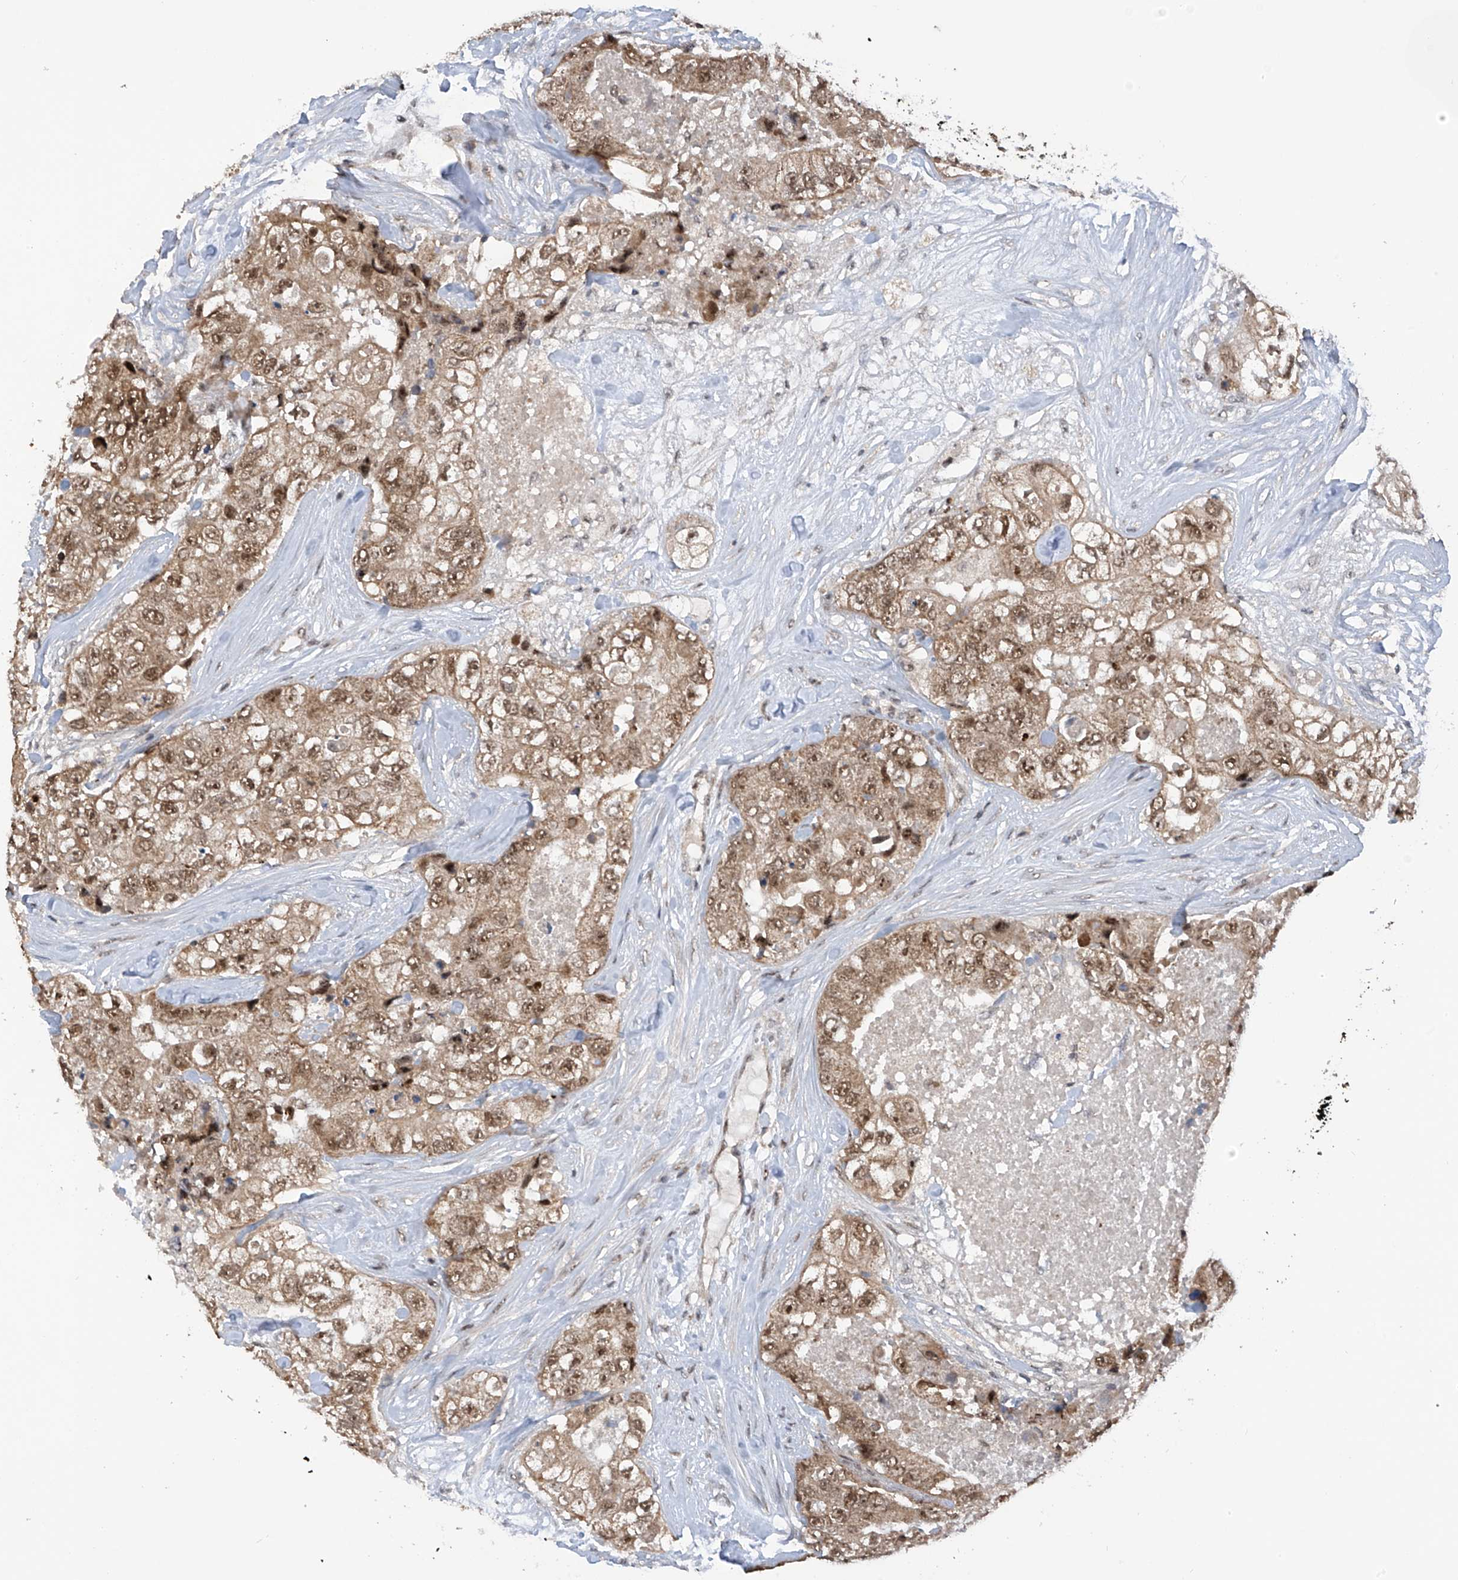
{"staining": {"intensity": "moderate", "quantity": ">75%", "location": "nuclear"}, "tissue": "breast cancer", "cell_type": "Tumor cells", "image_type": "cancer", "snomed": [{"axis": "morphology", "description": "Duct carcinoma"}, {"axis": "topography", "description": "Breast"}], "caption": "A brown stain shows moderate nuclear expression of a protein in human invasive ductal carcinoma (breast) tumor cells.", "gene": "RPAIN", "patient": {"sex": "female", "age": 62}}